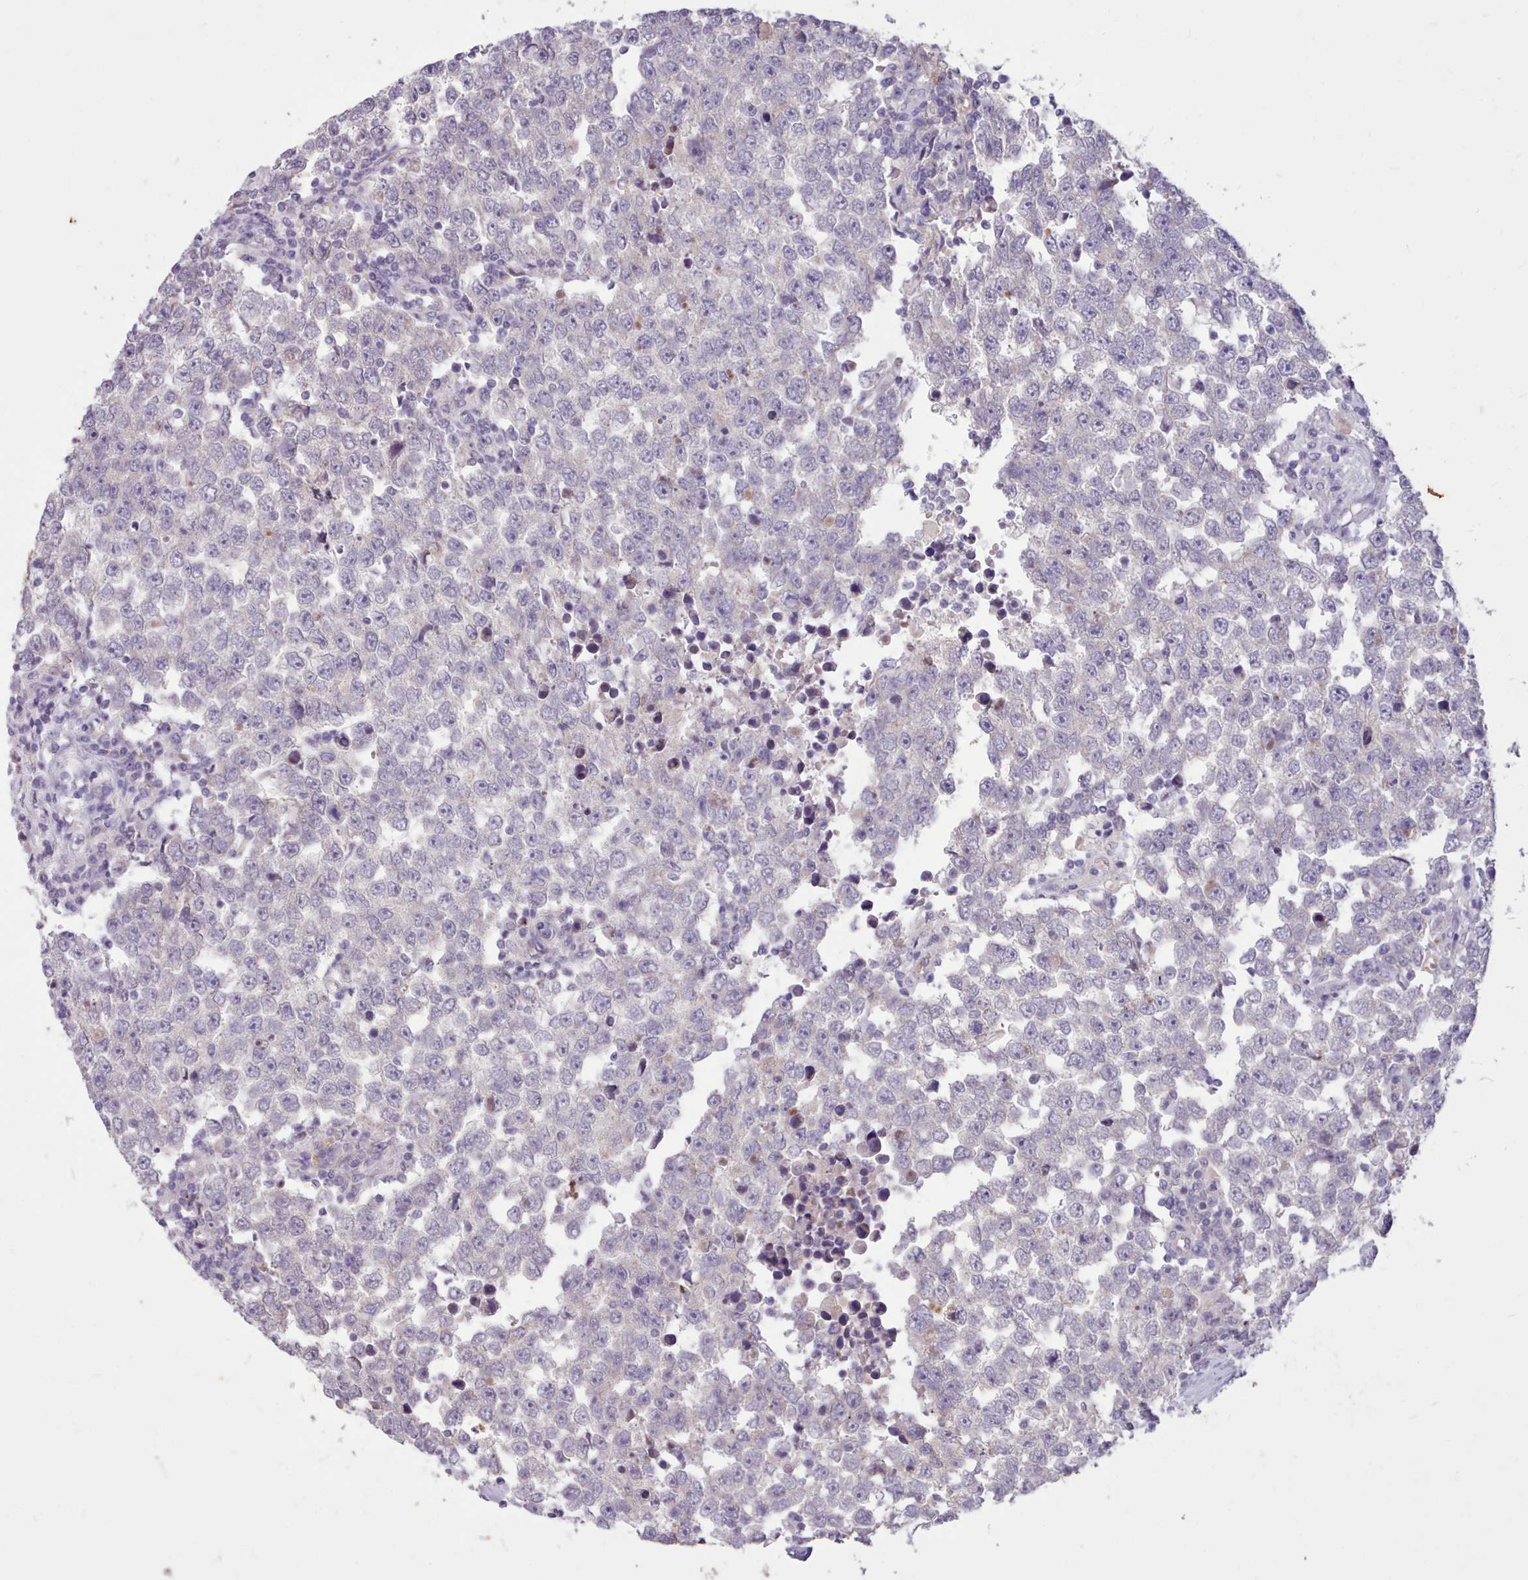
{"staining": {"intensity": "negative", "quantity": "none", "location": "none"}, "tissue": "testis cancer", "cell_type": "Tumor cells", "image_type": "cancer", "snomed": [{"axis": "morphology", "description": "Seminoma, NOS"}, {"axis": "morphology", "description": "Carcinoma, Embryonal, NOS"}, {"axis": "topography", "description": "Testis"}], "caption": "Image shows no protein staining in tumor cells of testis cancer tissue. (DAB immunohistochemistry (IHC) with hematoxylin counter stain).", "gene": "ZNF607", "patient": {"sex": "male", "age": 28}}